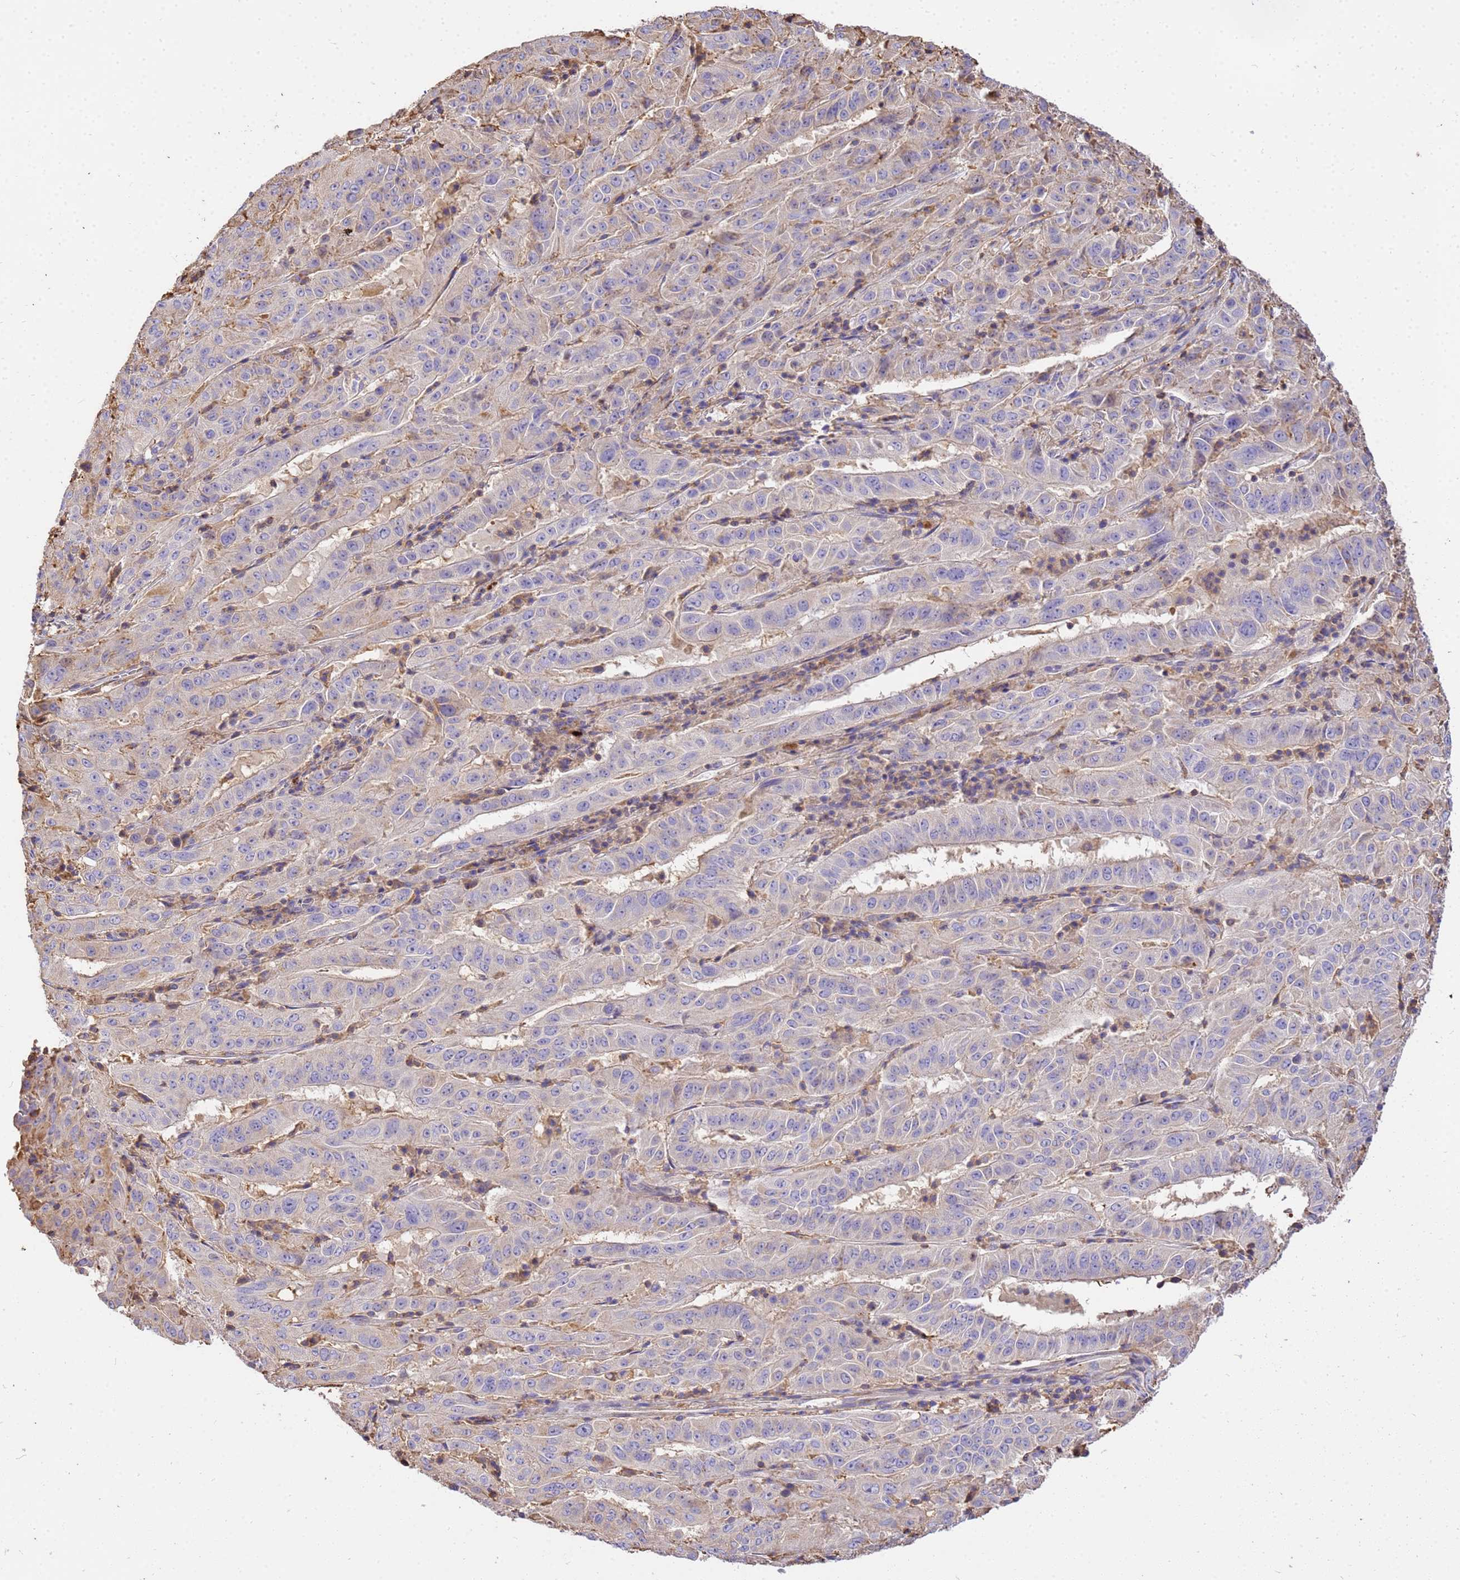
{"staining": {"intensity": "negative", "quantity": "none", "location": "none"}, "tissue": "pancreatic cancer", "cell_type": "Tumor cells", "image_type": "cancer", "snomed": [{"axis": "morphology", "description": "Adenocarcinoma, NOS"}, {"axis": "topography", "description": "Pancreas"}], "caption": "High power microscopy photomicrograph of an immunohistochemistry (IHC) histopathology image of pancreatic cancer, revealing no significant positivity in tumor cells.", "gene": "WDR64", "patient": {"sex": "male", "age": 63}}